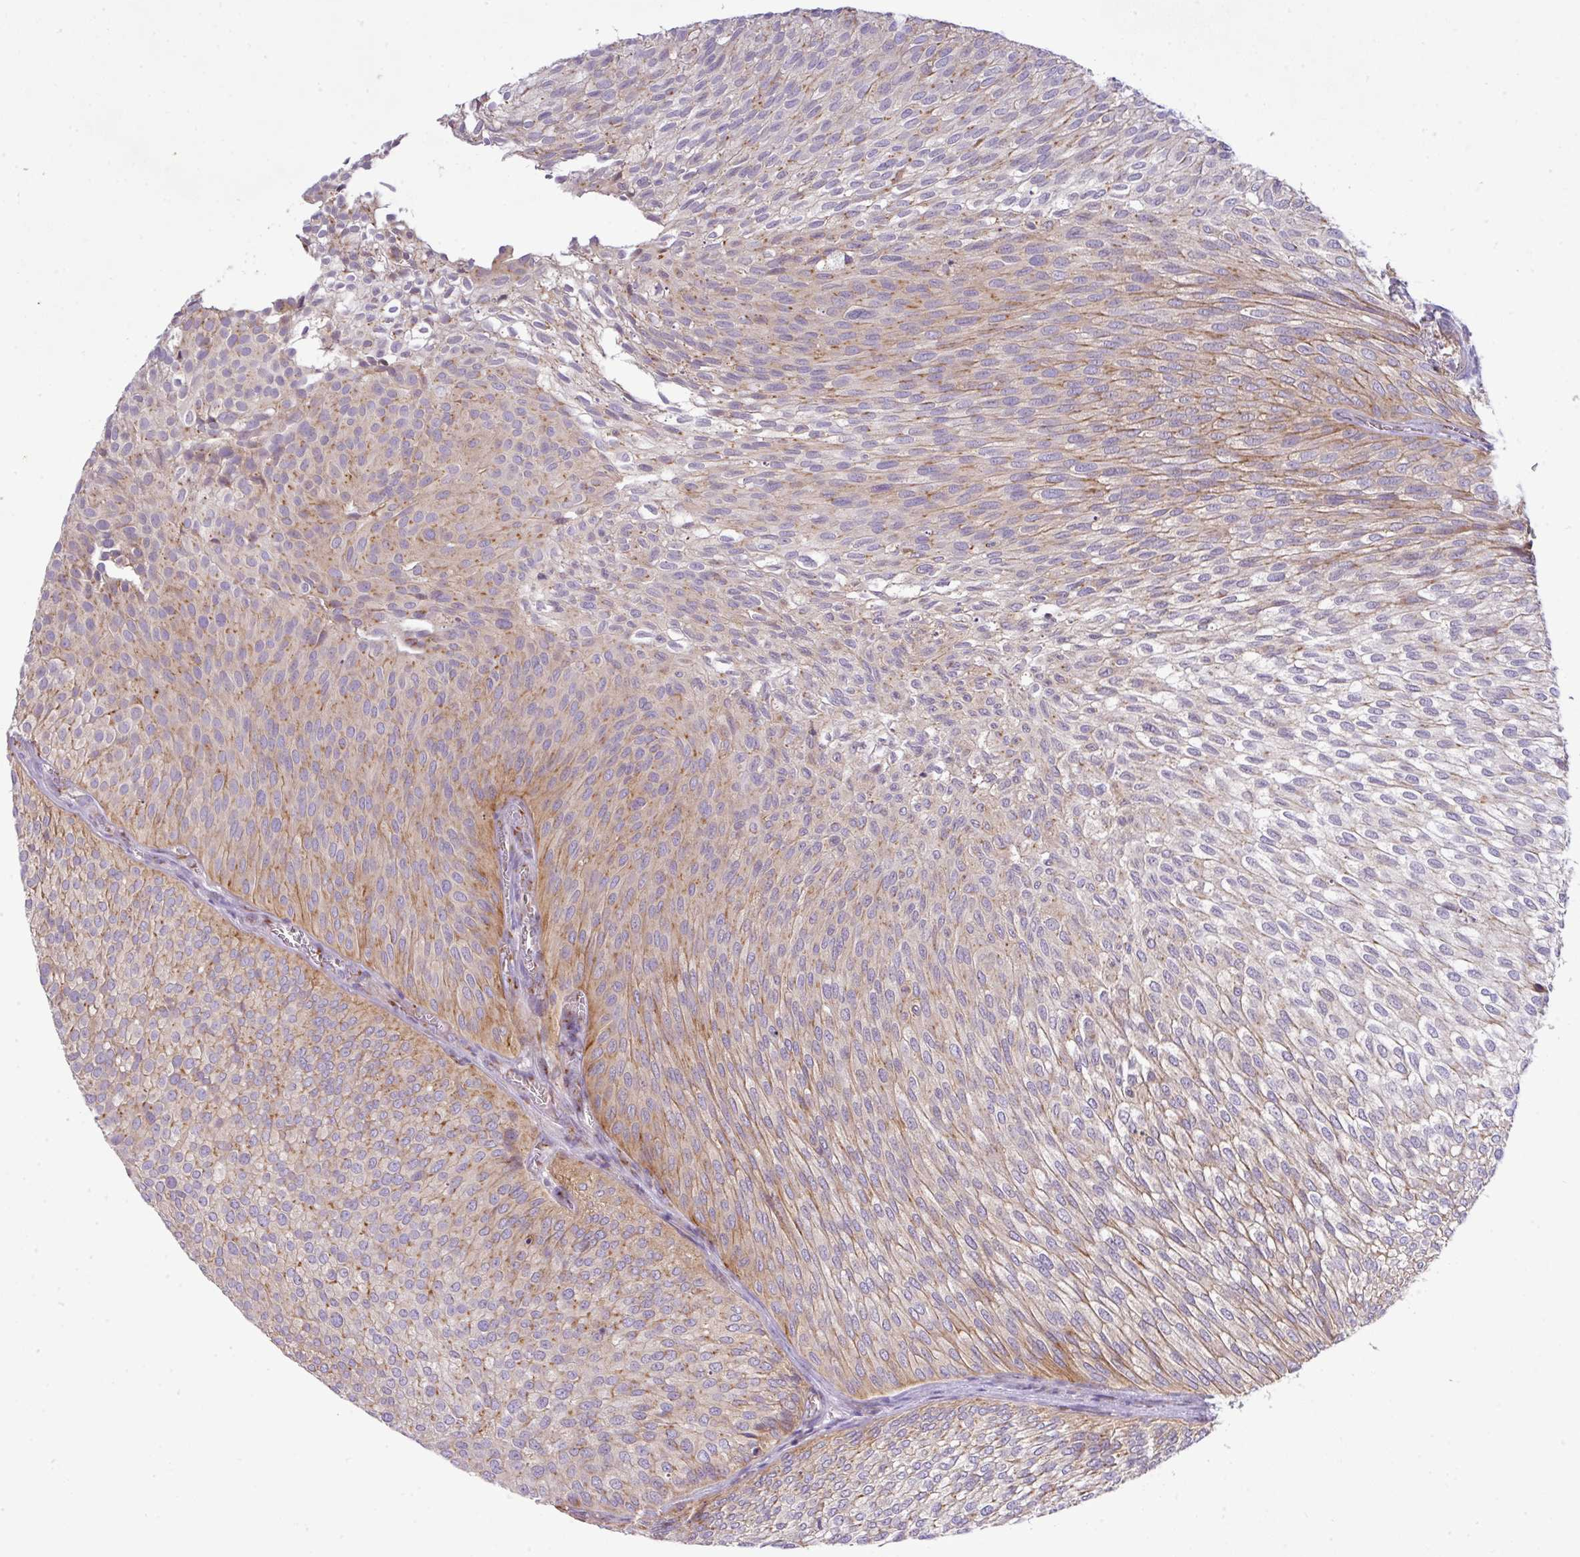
{"staining": {"intensity": "moderate", "quantity": "25%-75%", "location": "cytoplasmic/membranous"}, "tissue": "urothelial cancer", "cell_type": "Tumor cells", "image_type": "cancer", "snomed": [{"axis": "morphology", "description": "Urothelial carcinoma, Low grade"}, {"axis": "topography", "description": "Urinary bladder"}], "caption": "Urothelial carcinoma (low-grade) stained with a protein marker exhibits moderate staining in tumor cells.", "gene": "VTI1A", "patient": {"sex": "male", "age": 91}}